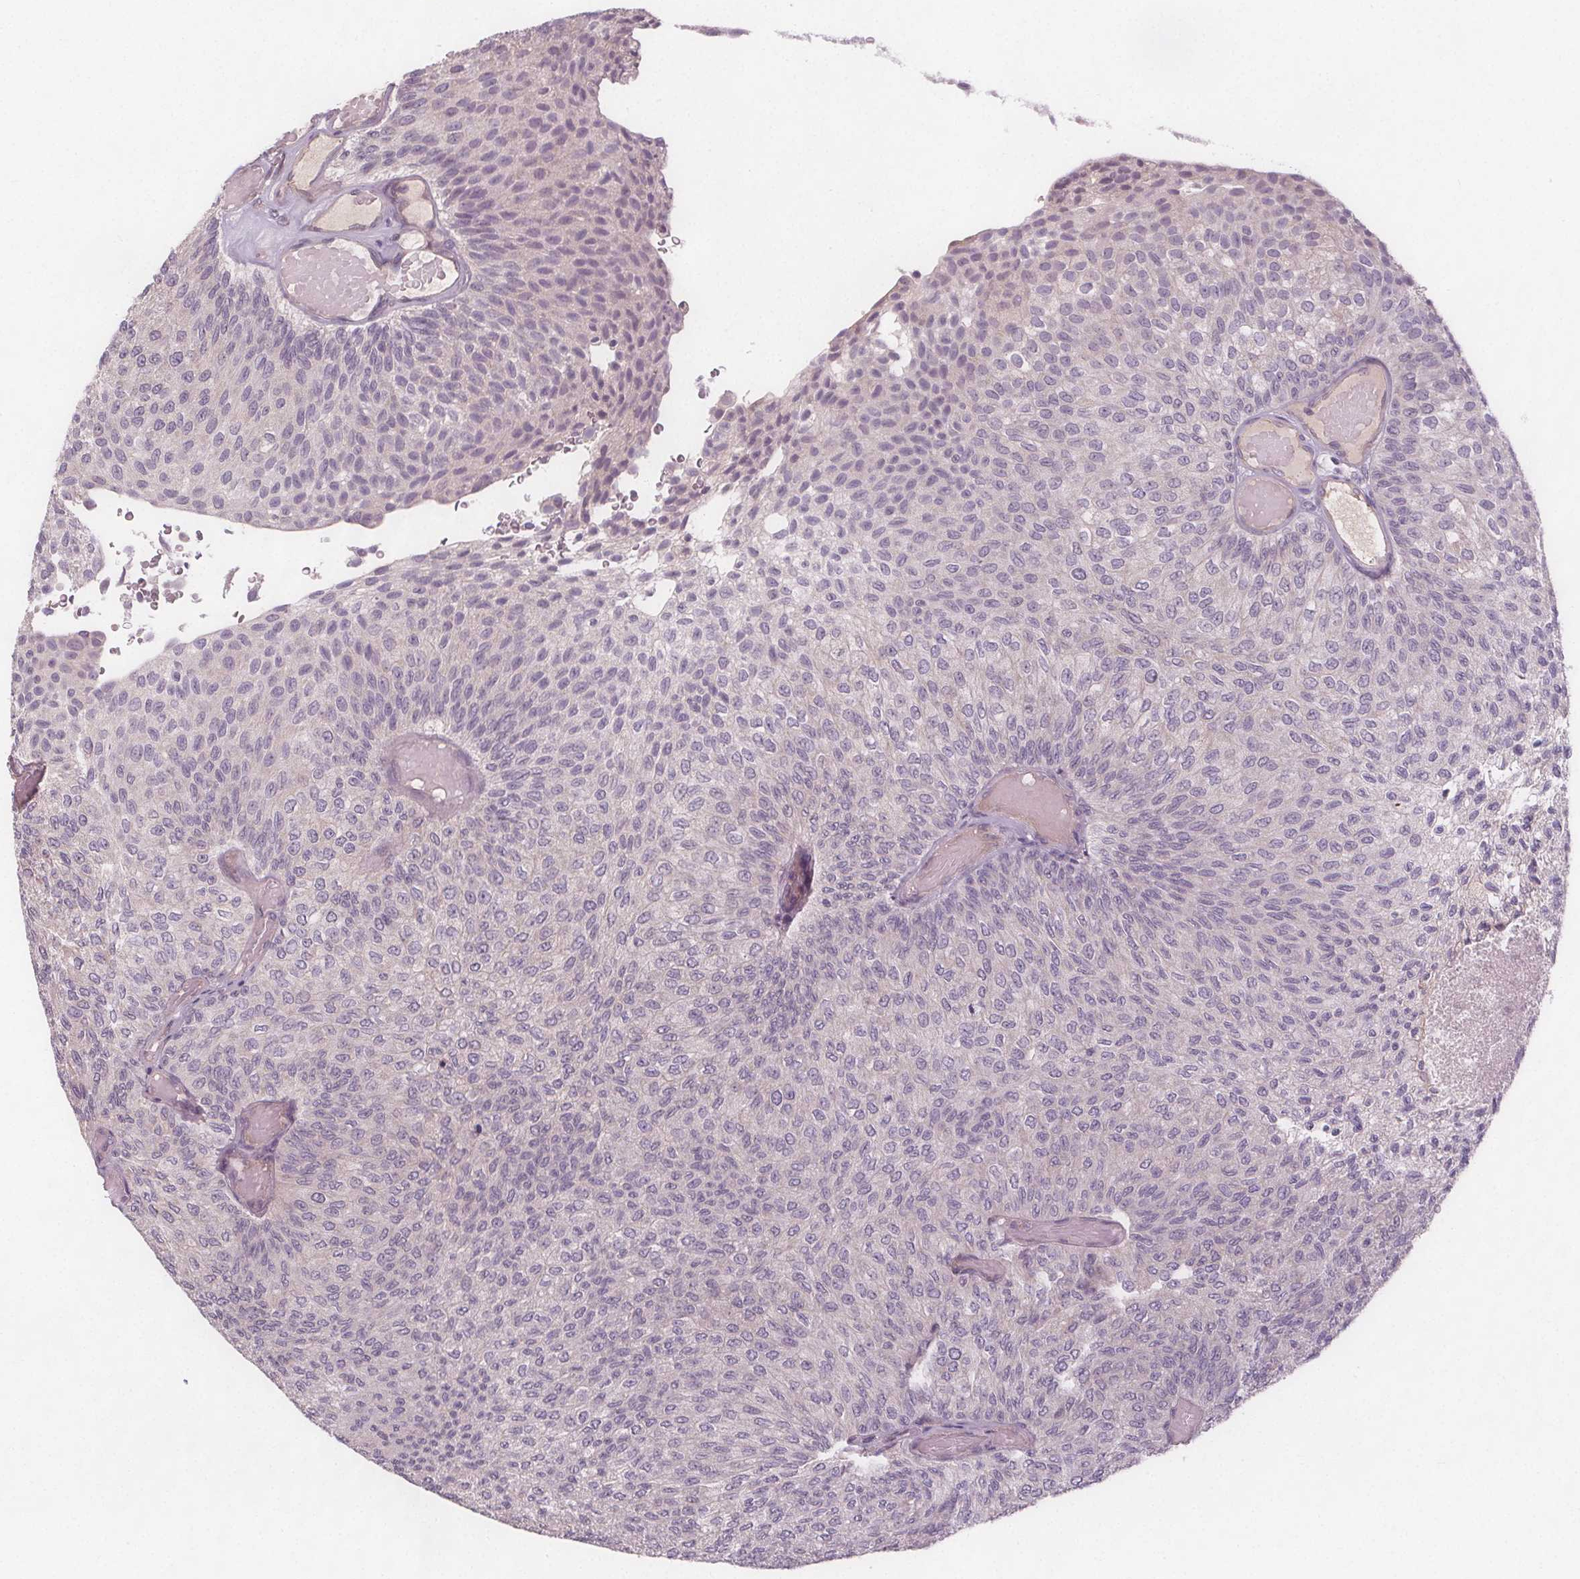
{"staining": {"intensity": "negative", "quantity": "none", "location": "none"}, "tissue": "urothelial cancer", "cell_type": "Tumor cells", "image_type": "cancer", "snomed": [{"axis": "morphology", "description": "Urothelial carcinoma, Low grade"}, {"axis": "topography", "description": "Urinary bladder"}], "caption": "Low-grade urothelial carcinoma was stained to show a protein in brown. There is no significant positivity in tumor cells.", "gene": "VNN1", "patient": {"sex": "male", "age": 78}}